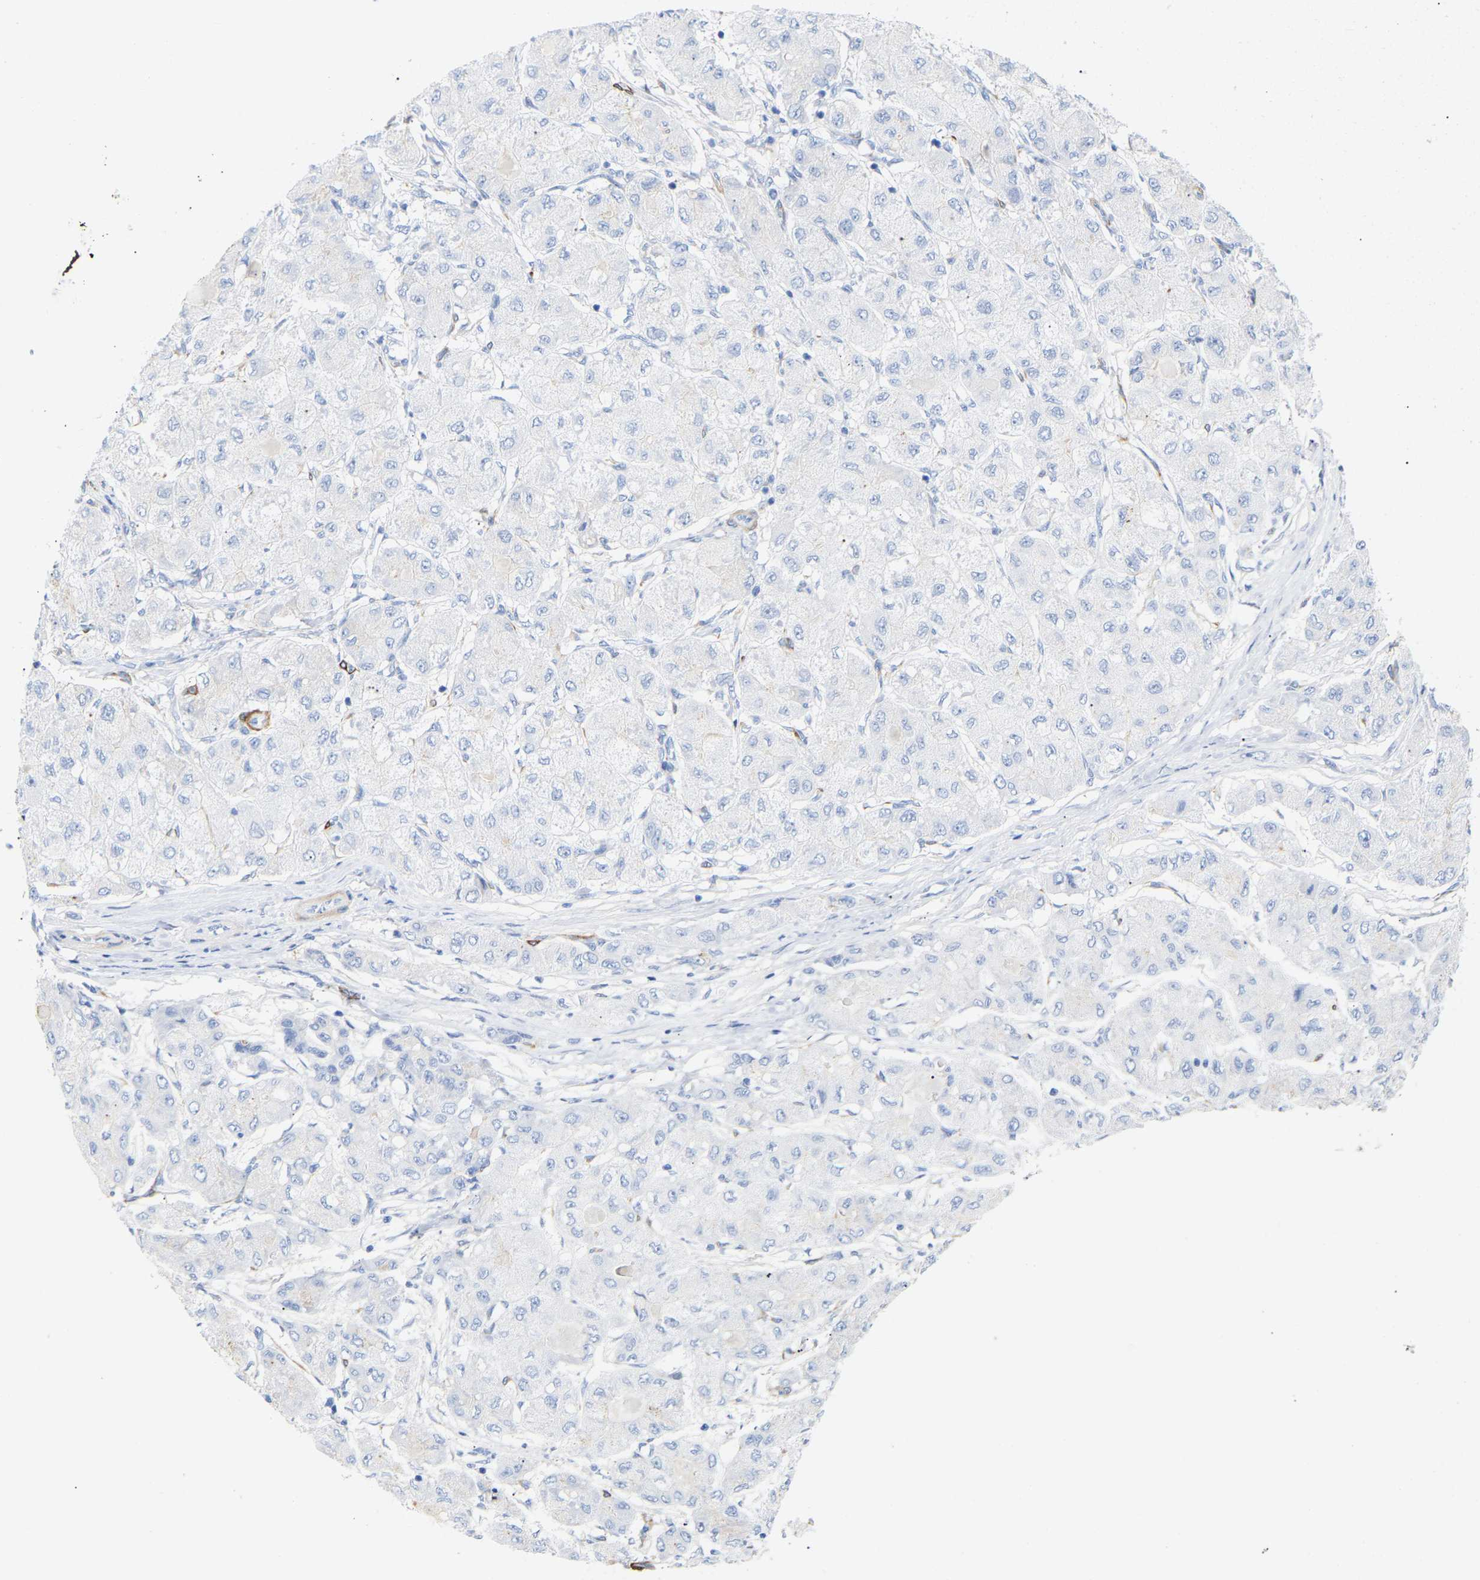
{"staining": {"intensity": "negative", "quantity": "none", "location": "none"}, "tissue": "liver cancer", "cell_type": "Tumor cells", "image_type": "cancer", "snomed": [{"axis": "morphology", "description": "Carcinoma, Hepatocellular, NOS"}, {"axis": "topography", "description": "Liver"}], "caption": "The immunohistochemistry (IHC) histopathology image has no significant staining in tumor cells of hepatocellular carcinoma (liver) tissue.", "gene": "AMPH", "patient": {"sex": "male", "age": 80}}